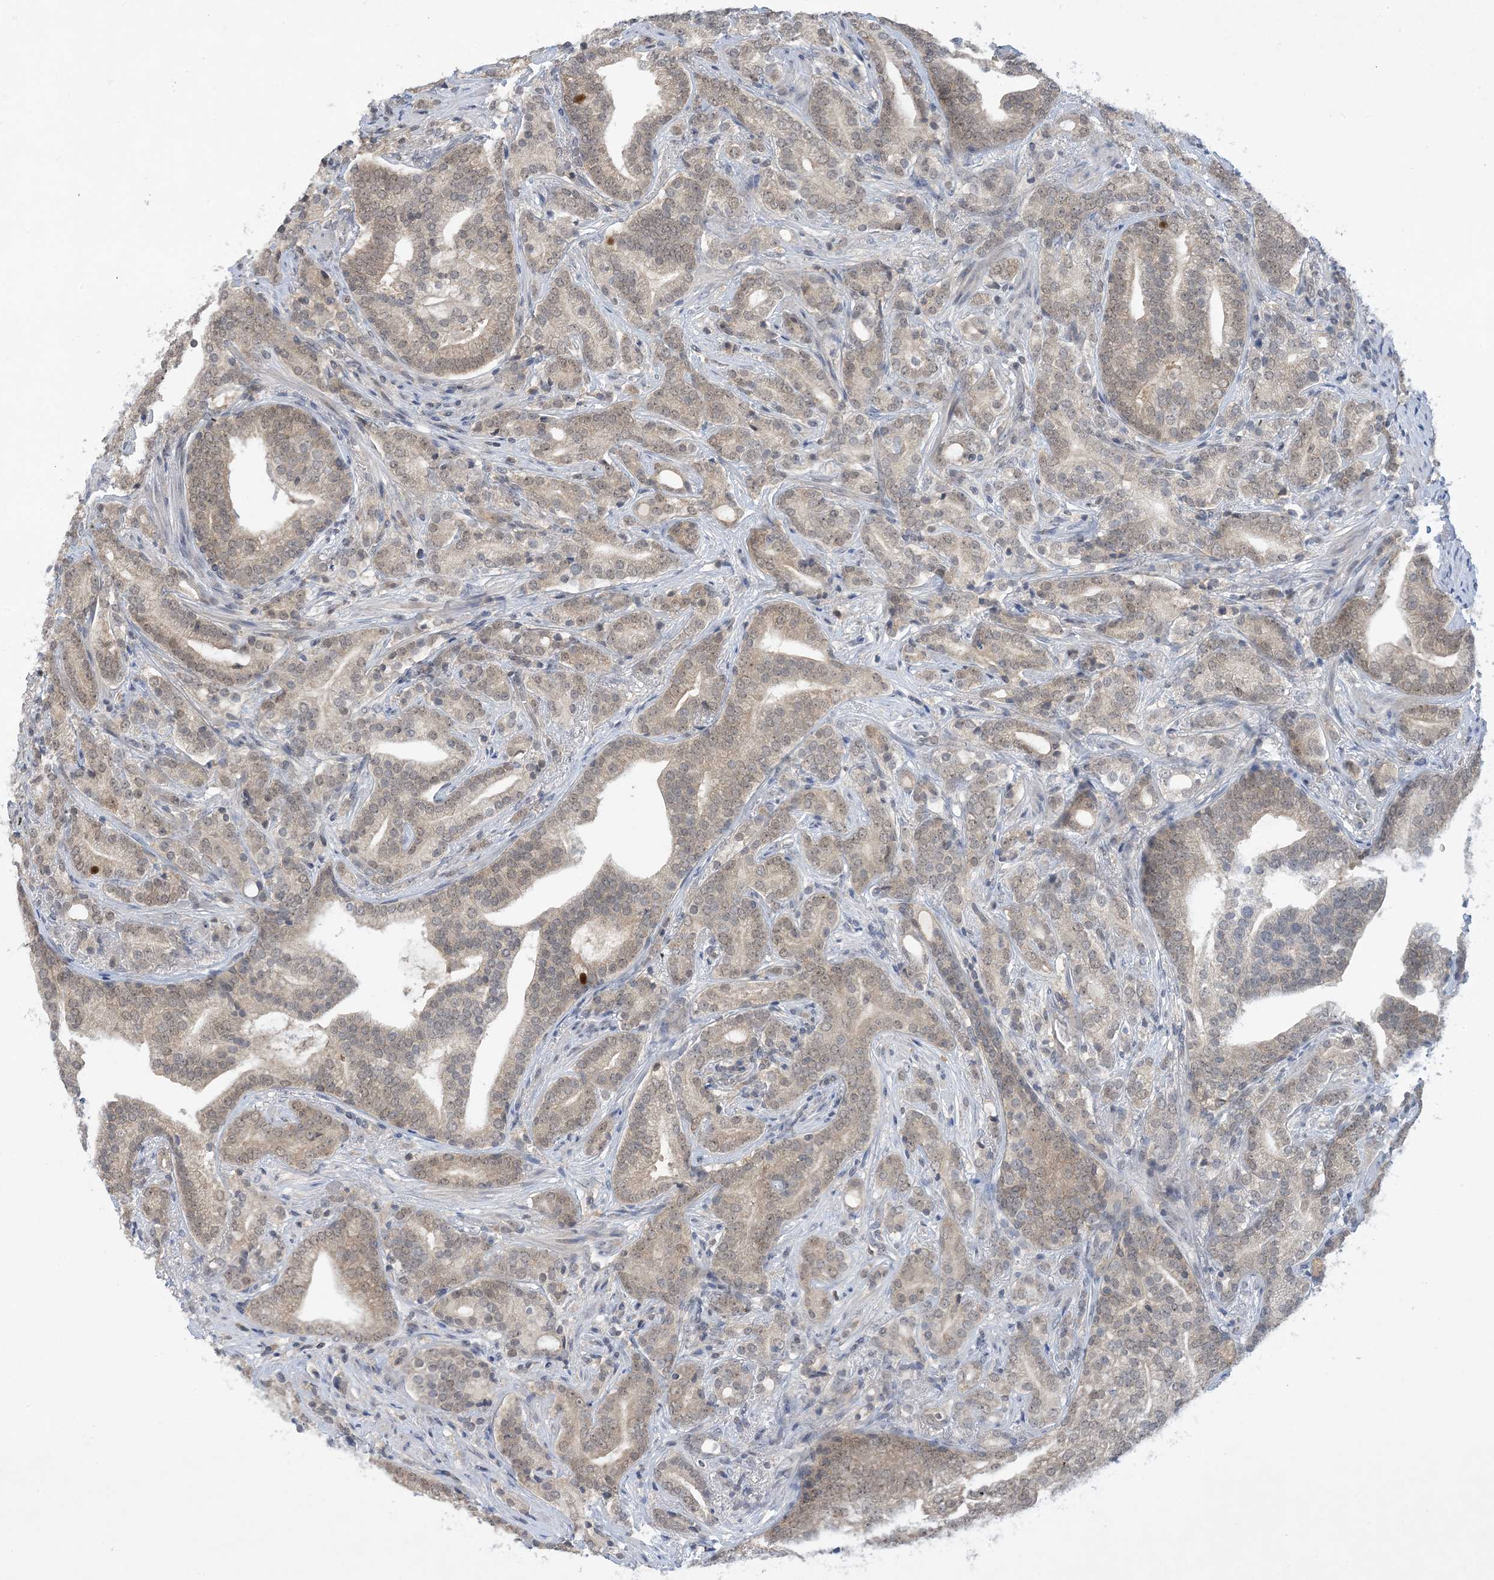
{"staining": {"intensity": "weak", "quantity": ">75%", "location": "cytoplasmic/membranous,nuclear"}, "tissue": "prostate cancer", "cell_type": "Tumor cells", "image_type": "cancer", "snomed": [{"axis": "morphology", "description": "Adenocarcinoma, High grade"}, {"axis": "topography", "description": "Prostate"}], "caption": "Human prostate cancer stained for a protein (brown) reveals weak cytoplasmic/membranous and nuclear positive expression in about >75% of tumor cells.", "gene": "UBE2E1", "patient": {"sex": "male", "age": 57}}